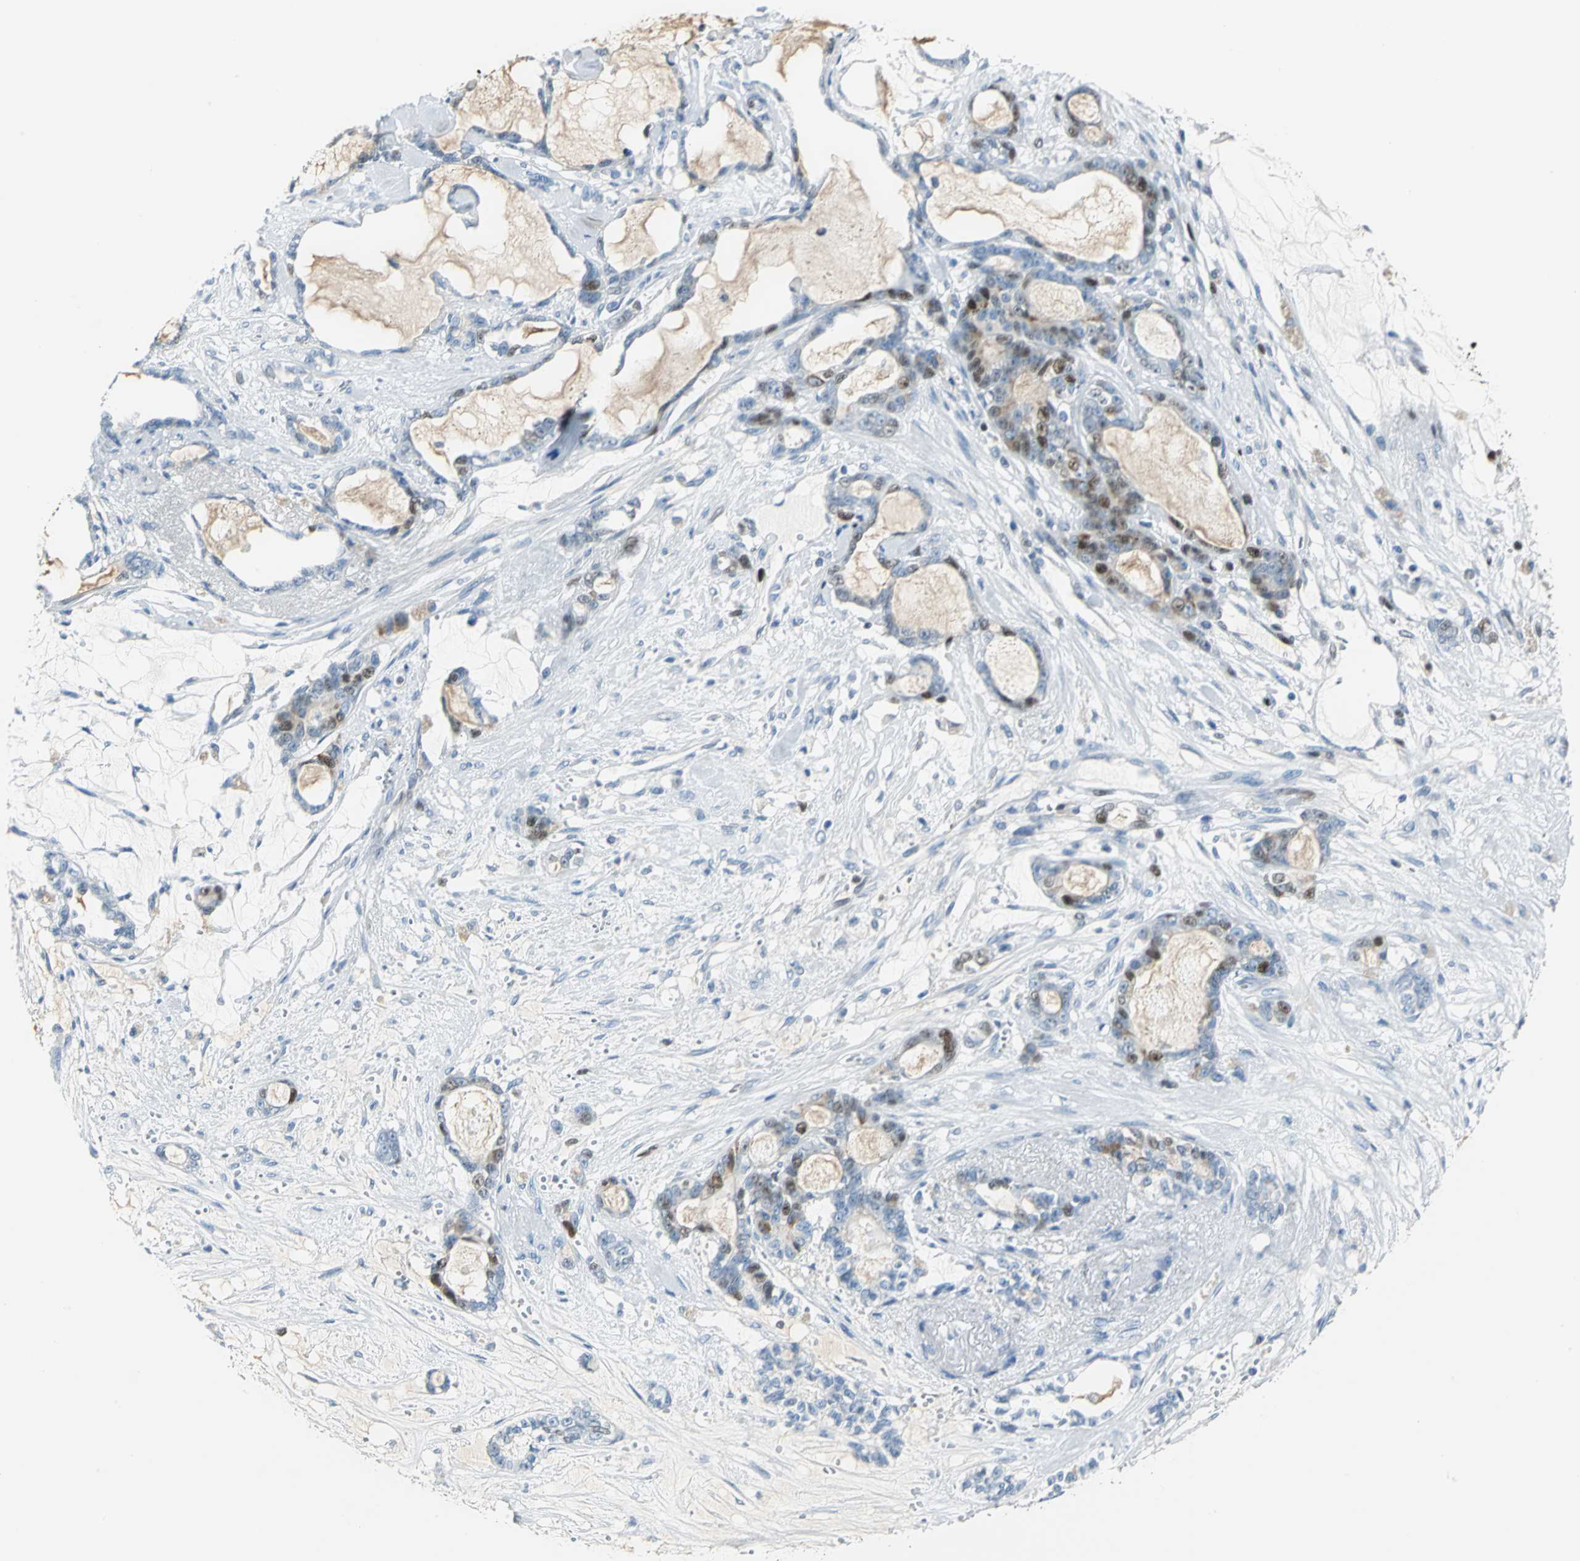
{"staining": {"intensity": "strong", "quantity": "25%-75%", "location": "nuclear"}, "tissue": "pancreatic cancer", "cell_type": "Tumor cells", "image_type": "cancer", "snomed": [{"axis": "morphology", "description": "Adenocarcinoma, NOS"}, {"axis": "topography", "description": "Pancreas"}], "caption": "IHC micrograph of neoplastic tissue: human pancreatic cancer stained using immunohistochemistry (IHC) reveals high levels of strong protein expression localized specifically in the nuclear of tumor cells, appearing as a nuclear brown color.", "gene": "MCM4", "patient": {"sex": "female", "age": 73}}